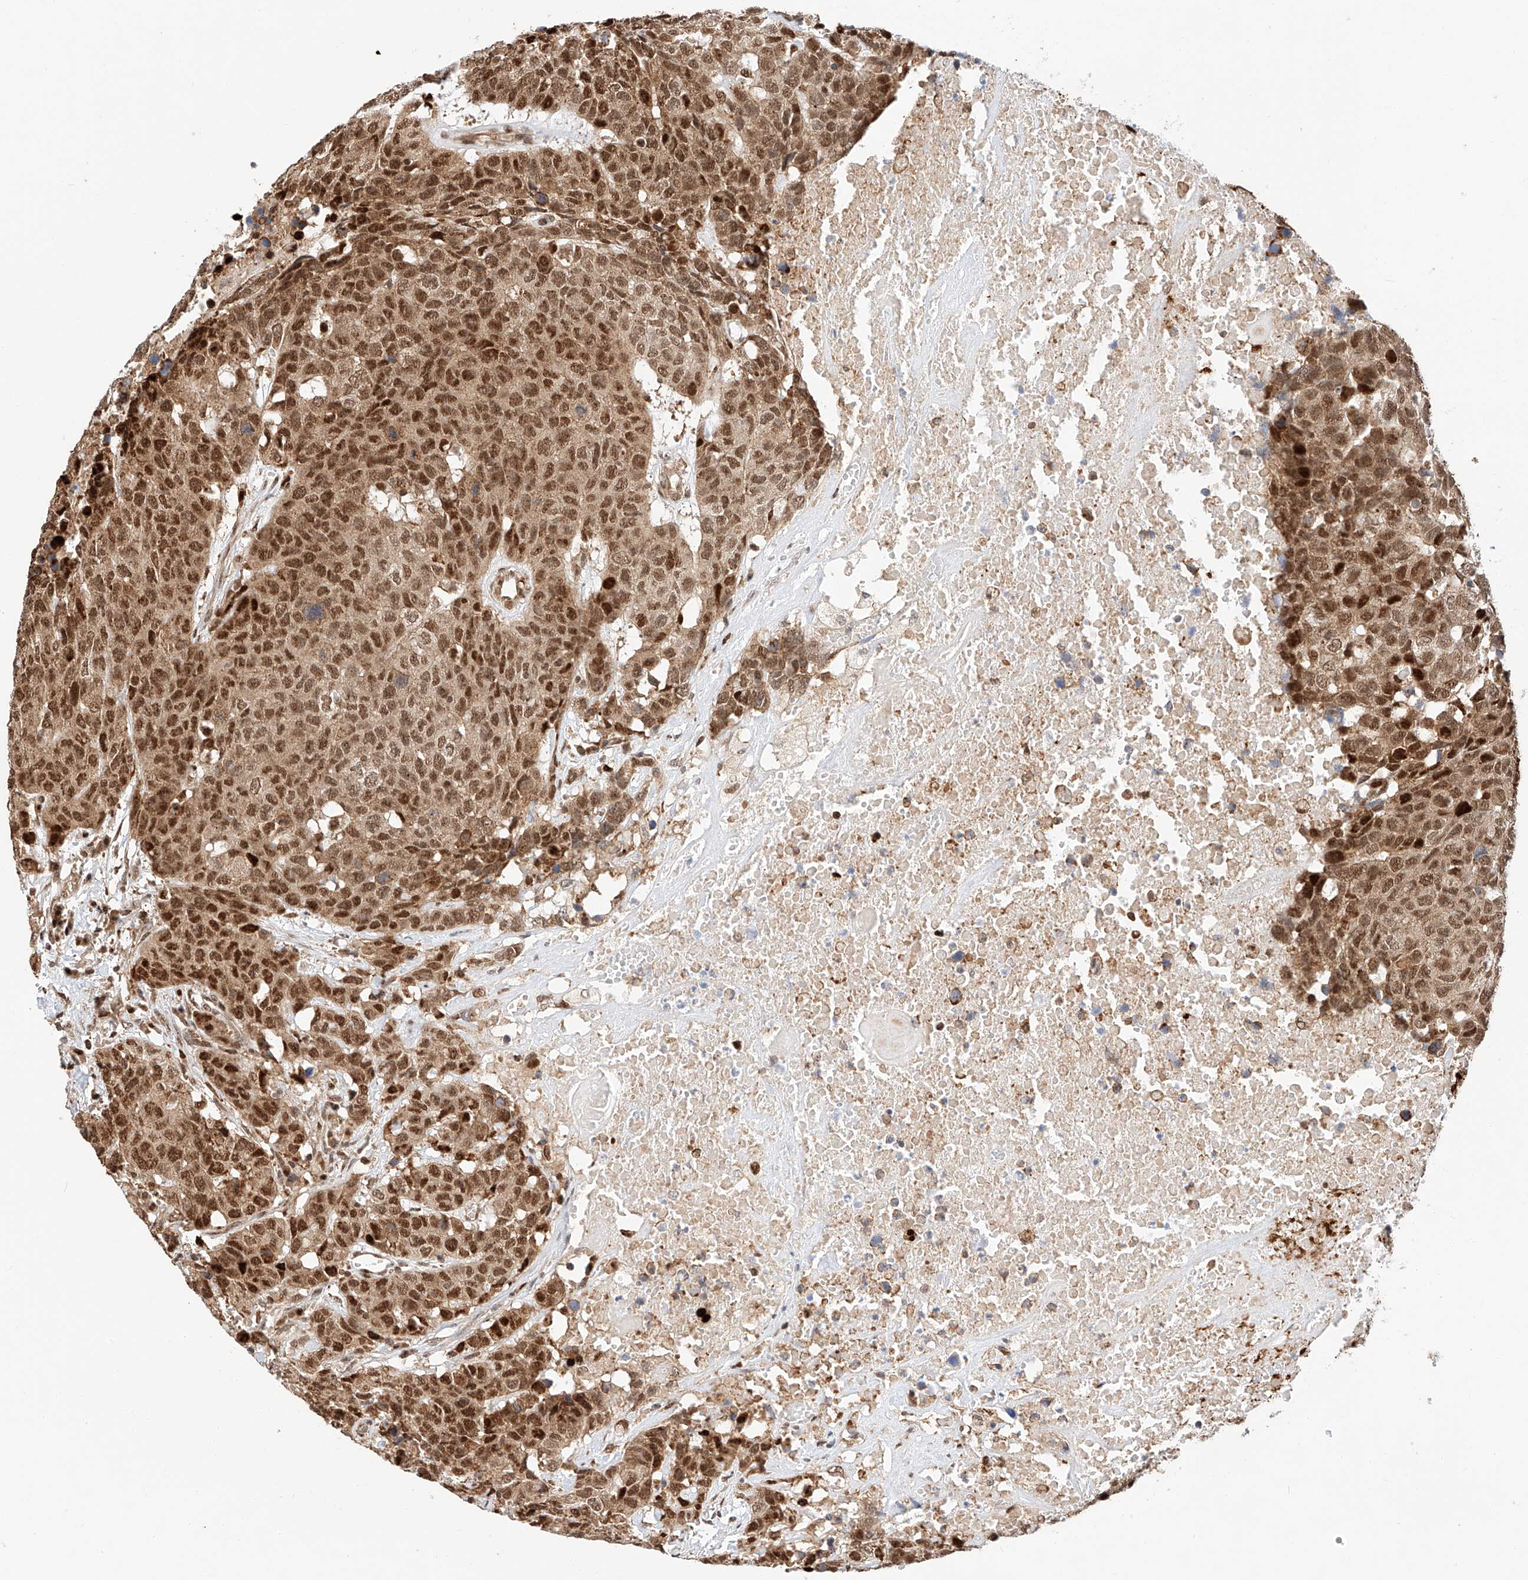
{"staining": {"intensity": "moderate", "quantity": ">75%", "location": "cytoplasmic/membranous,nuclear"}, "tissue": "head and neck cancer", "cell_type": "Tumor cells", "image_type": "cancer", "snomed": [{"axis": "morphology", "description": "Squamous cell carcinoma, NOS"}, {"axis": "topography", "description": "Head-Neck"}], "caption": "Tumor cells reveal medium levels of moderate cytoplasmic/membranous and nuclear expression in approximately >75% of cells in human squamous cell carcinoma (head and neck). (DAB IHC with brightfield microscopy, high magnification).", "gene": "HDAC9", "patient": {"sex": "male", "age": 66}}